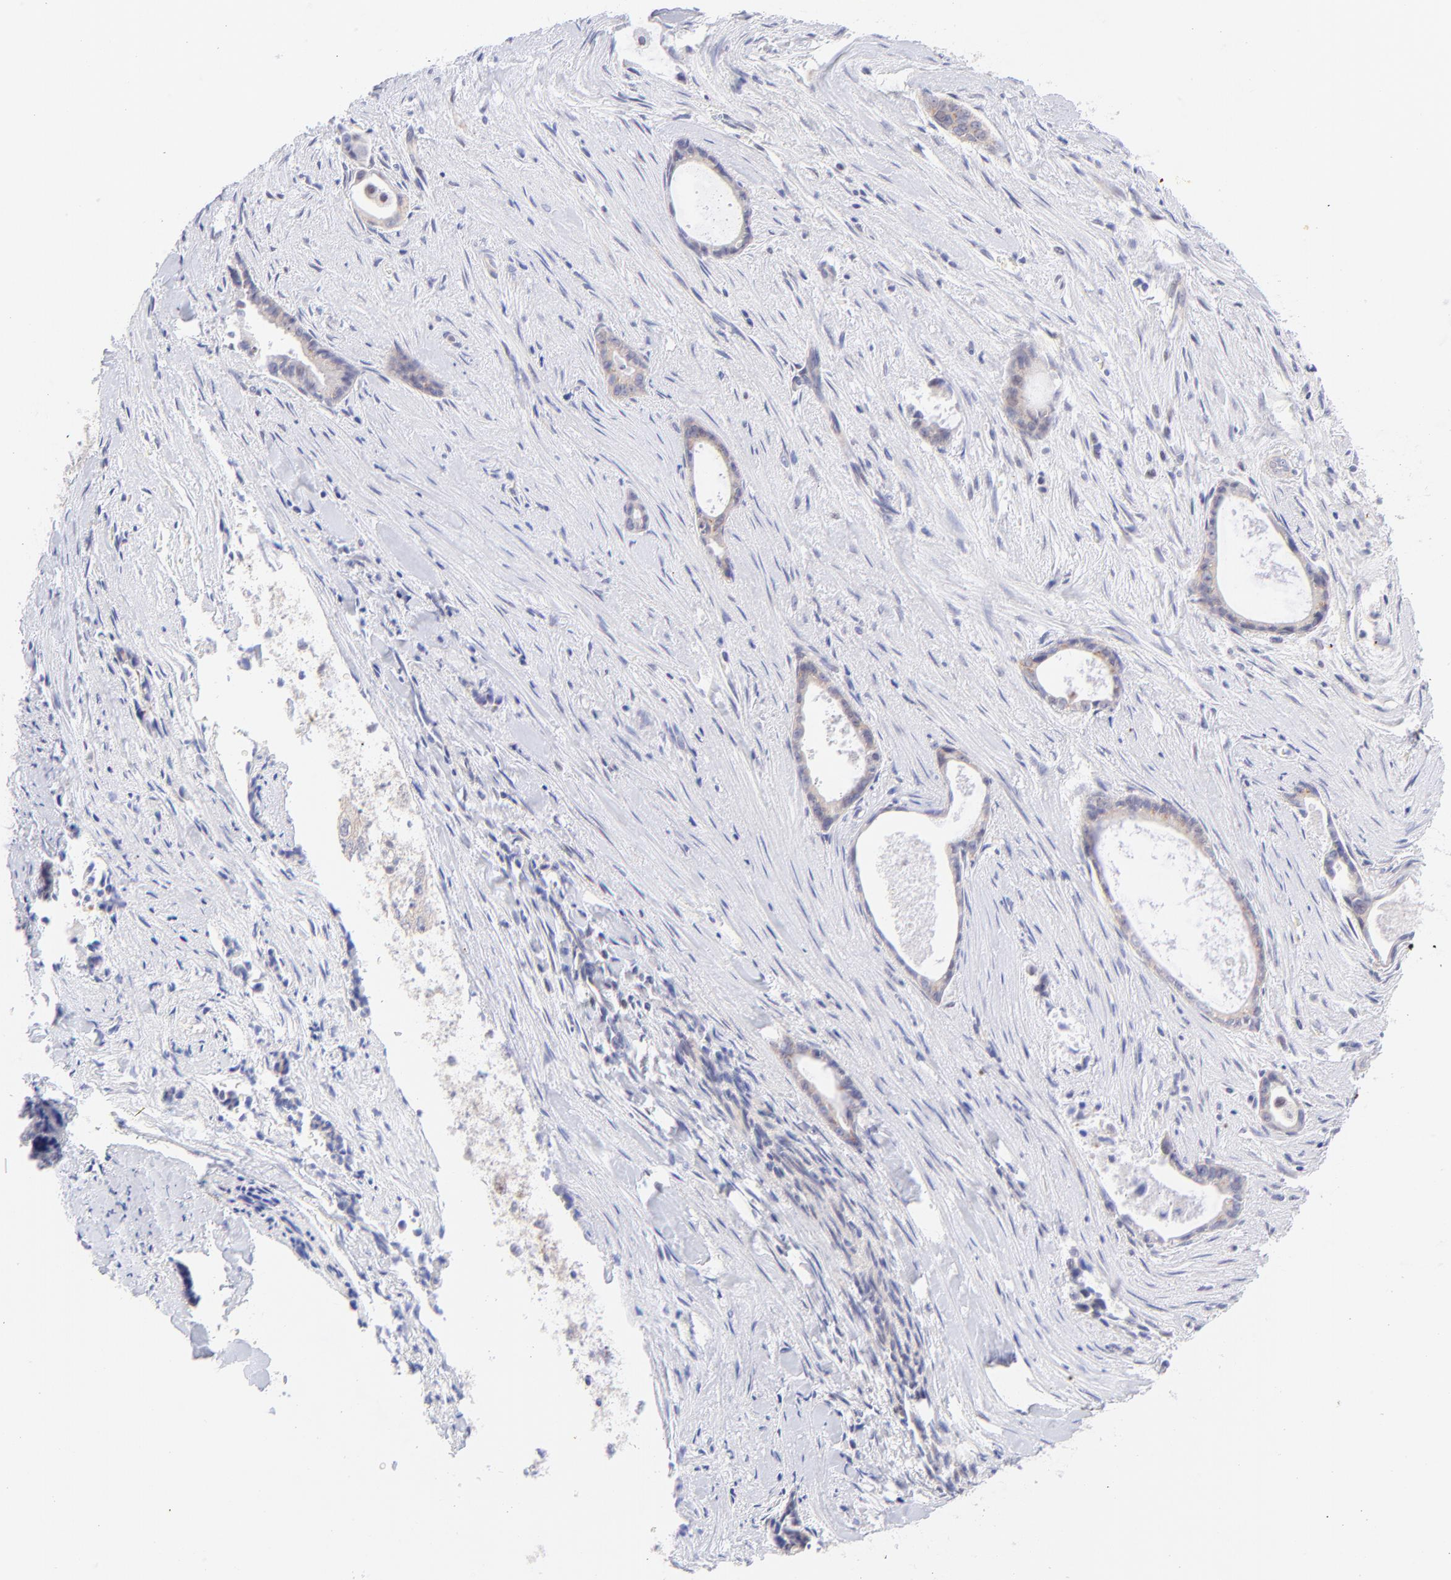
{"staining": {"intensity": "weak", "quantity": ">75%", "location": "cytoplasmic/membranous"}, "tissue": "liver cancer", "cell_type": "Tumor cells", "image_type": "cancer", "snomed": [{"axis": "morphology", "description": "Cholangiocarcinoma"}, {"axis": "topography", "description": "Liver"}], "caption": "IHC histopathology image of neoplastic tissue: liver cholangiocarcinoma stained using immunohistochemistry demonstrates low levels of weak protein expression localized specifically in the cytoplasmic/membranous of tumor cells, appearing as a cytoplasmic/membranous brown color.", "gene": "PBDC1", "patient": {"sex": "female", "age": 55}}